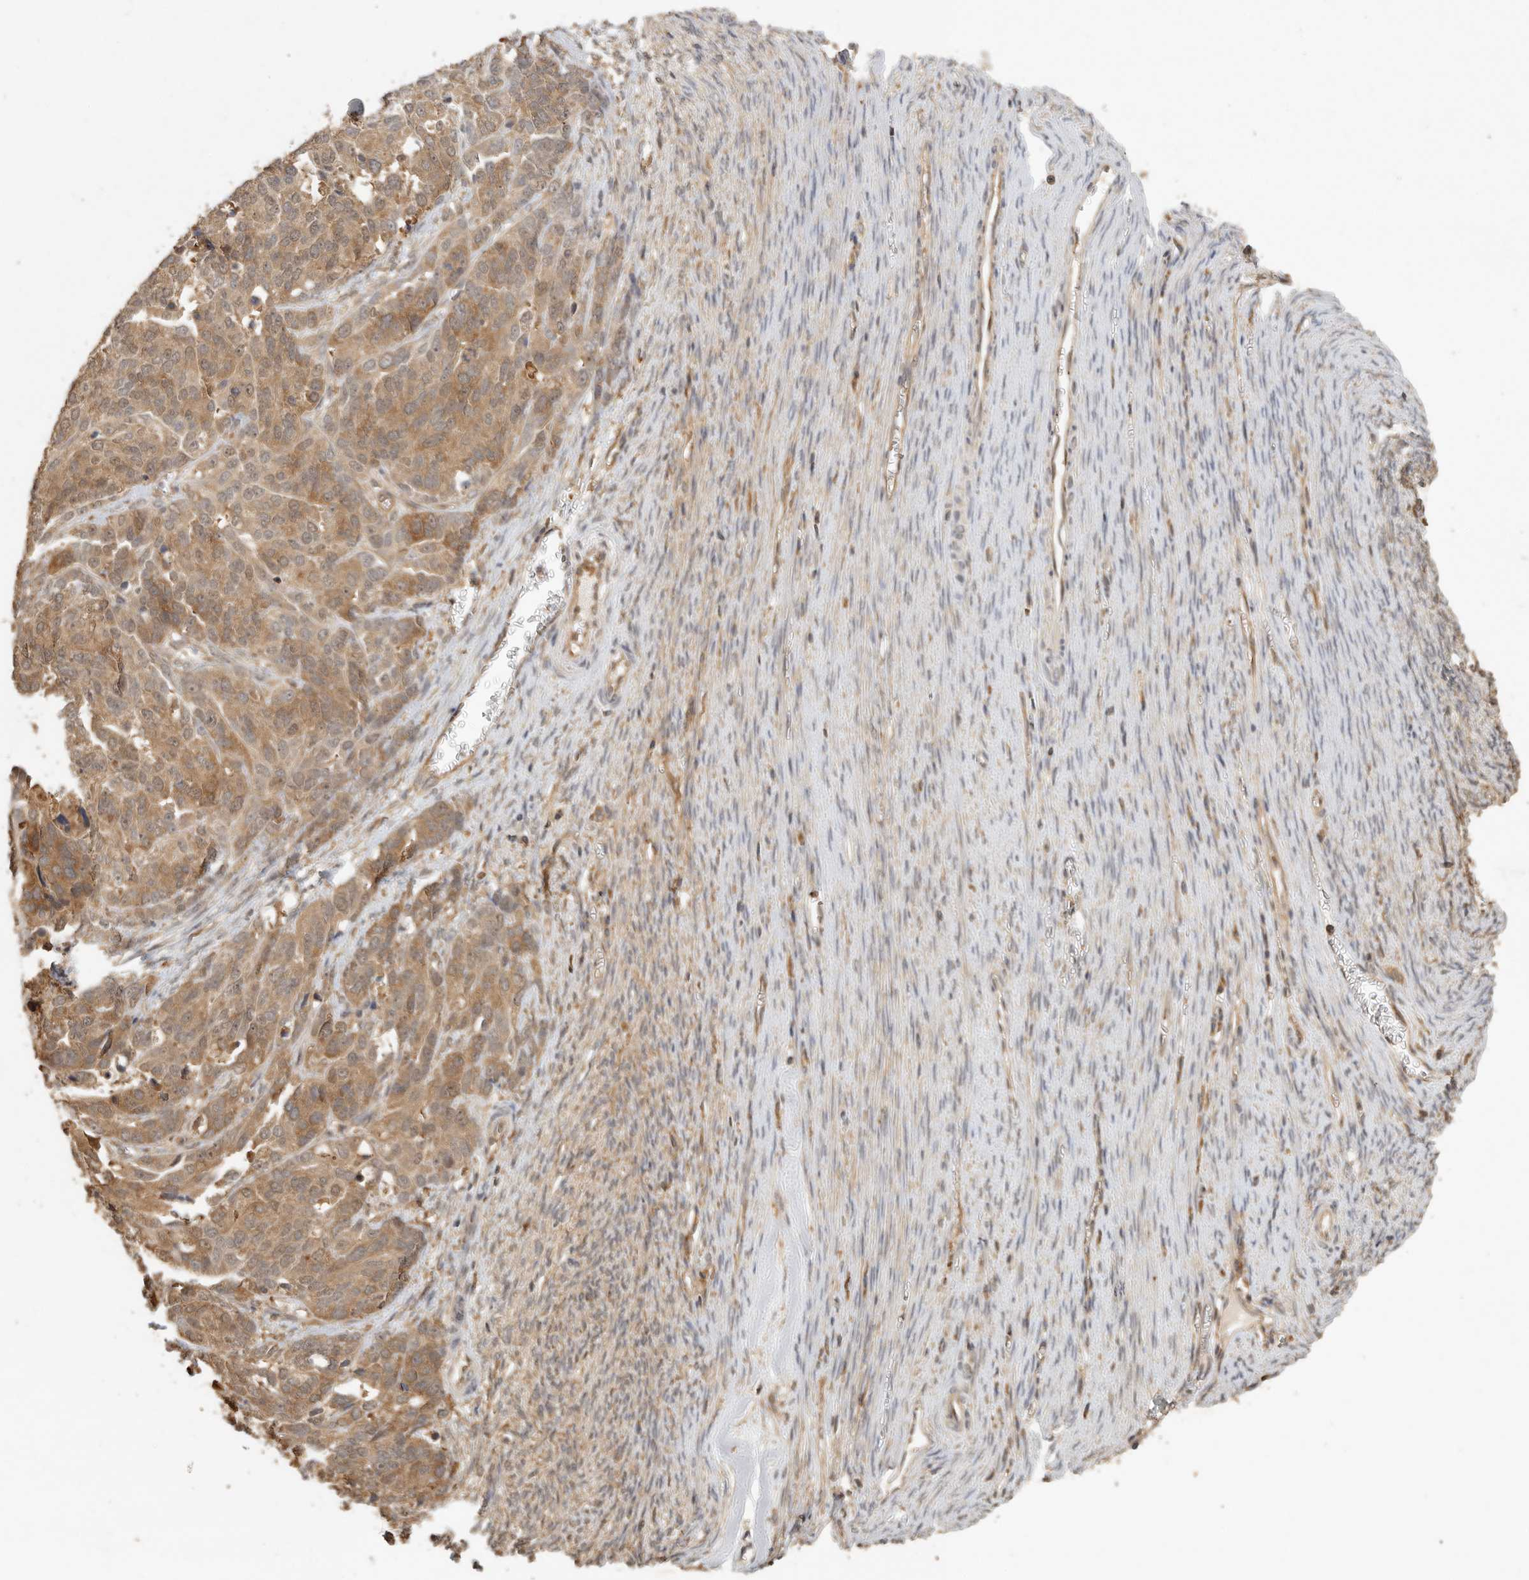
{"staining": {"intensity": "moderate", "quantity": ">75%", "location": "cytoplasmic/membranous"}, "tissue": "ovarian cancer", "cell_type": "Tumor cells", "image_type": "cancer", "snomed": [{"axis": "morphology", "description": "Cystadenocarcinoma, serous, NOS"}, {"axis": "topography", "description": "Ovary"}], "caption": "Tumor cells exhibit moderate cytoplasmic/membranous staining in about >75% of cells in ovarian serous cystadenocarcinoma.", "gene": "CCT8", "patient": {"sex": "female", "age": 44}}